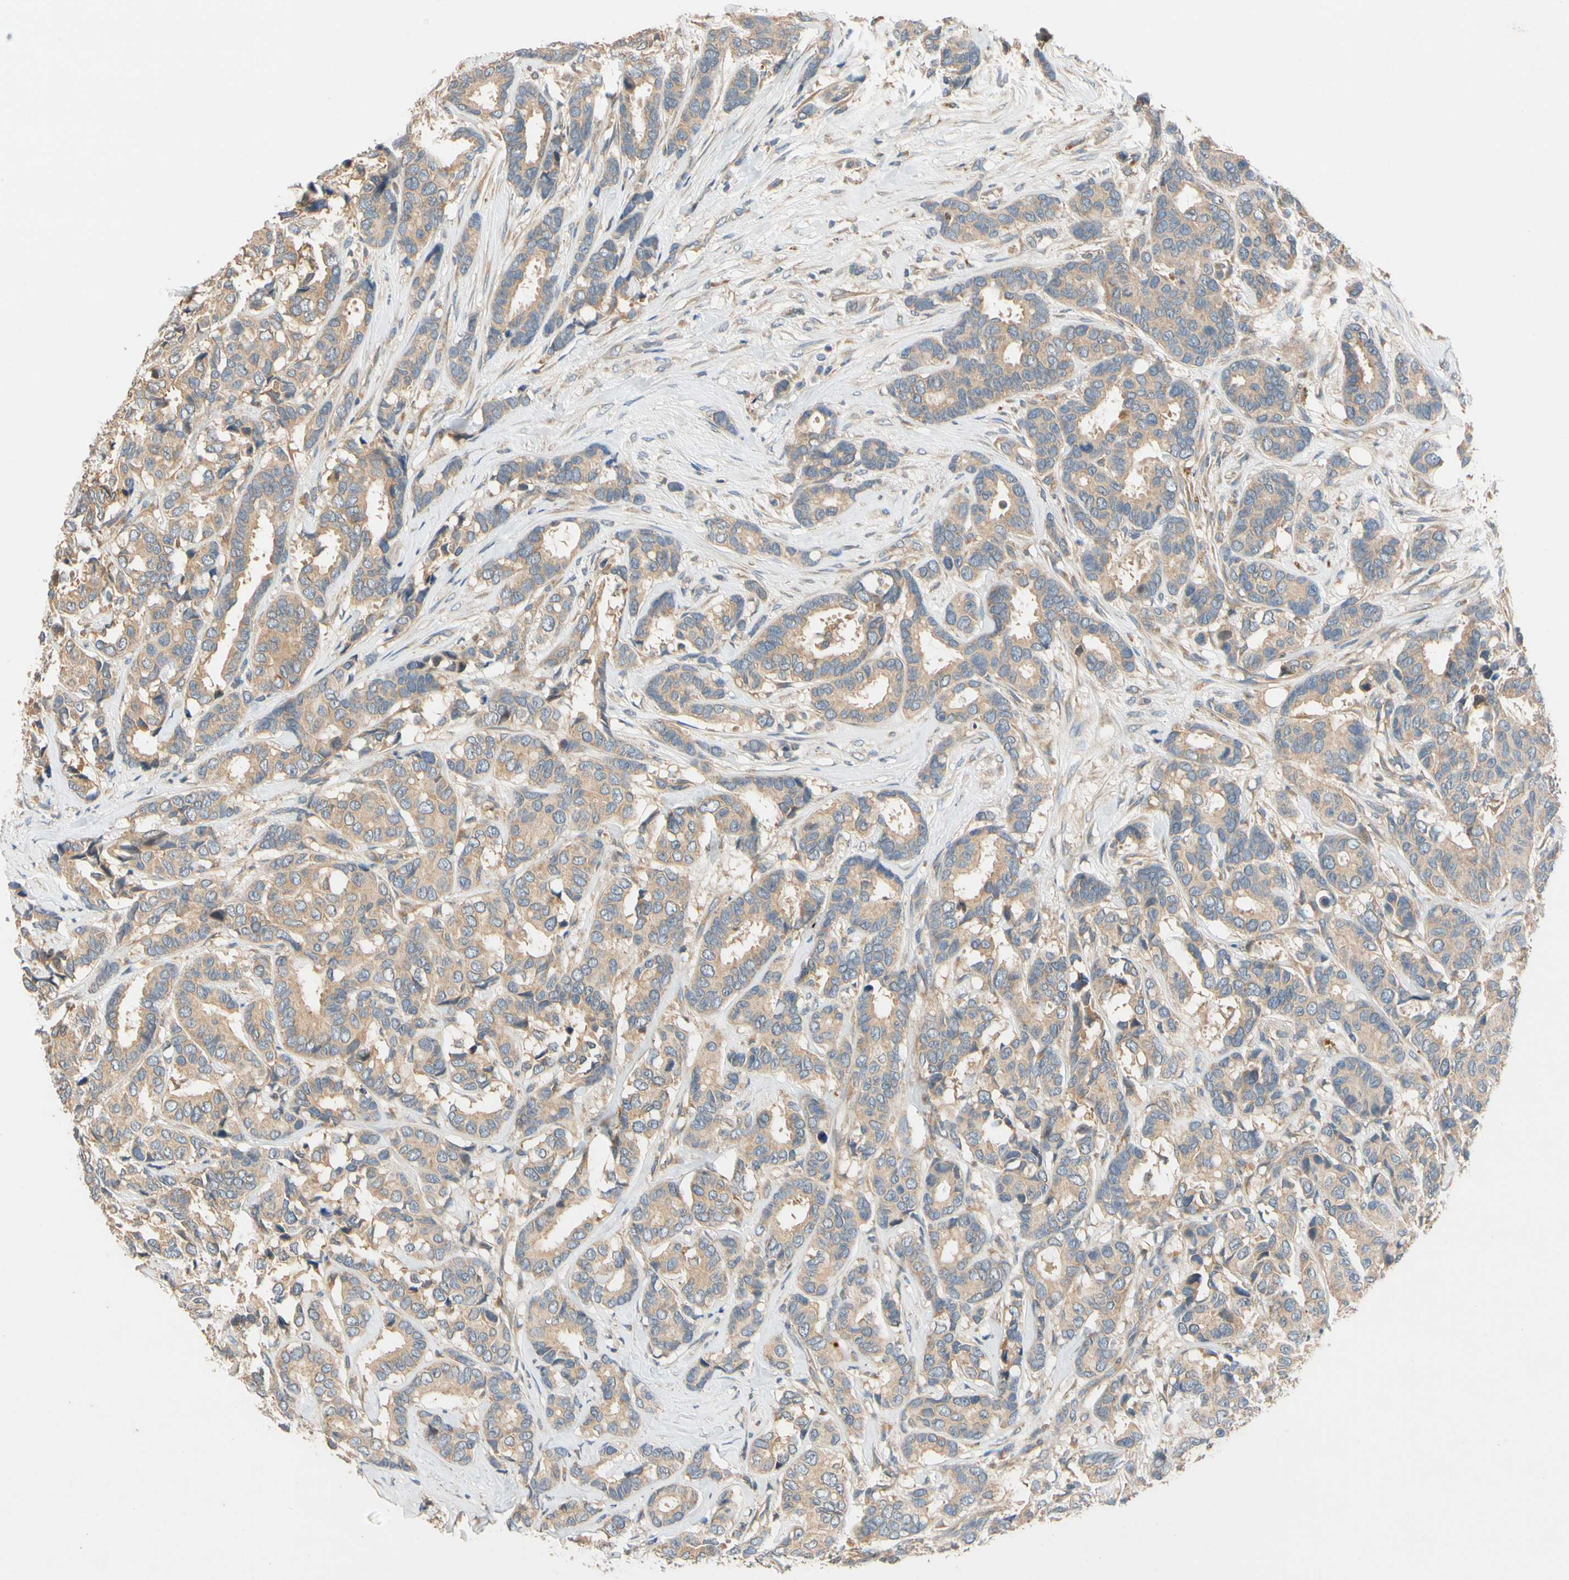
{"staining": {"intensity": "weak", "quantity": ">75%", "location": "cytoplasmic/membranous"}, "tissue": "breast cancer", "cell_type": "Tumor cells", "image_type": "cancer", "snomed": [{"axis": "morphology", "description": "Duct carcinoma"}, {"axis": "topography", "description": "Breast"}], "caption": "A photomicrograph of breast cancer (infiltrating ductal carcinoma) stained for a protein demonstrates weak cytoplasmic/membranous brown staining in tumor cells.", "gene": "USP46", "patient": {"sex": "female", "age": 87}}